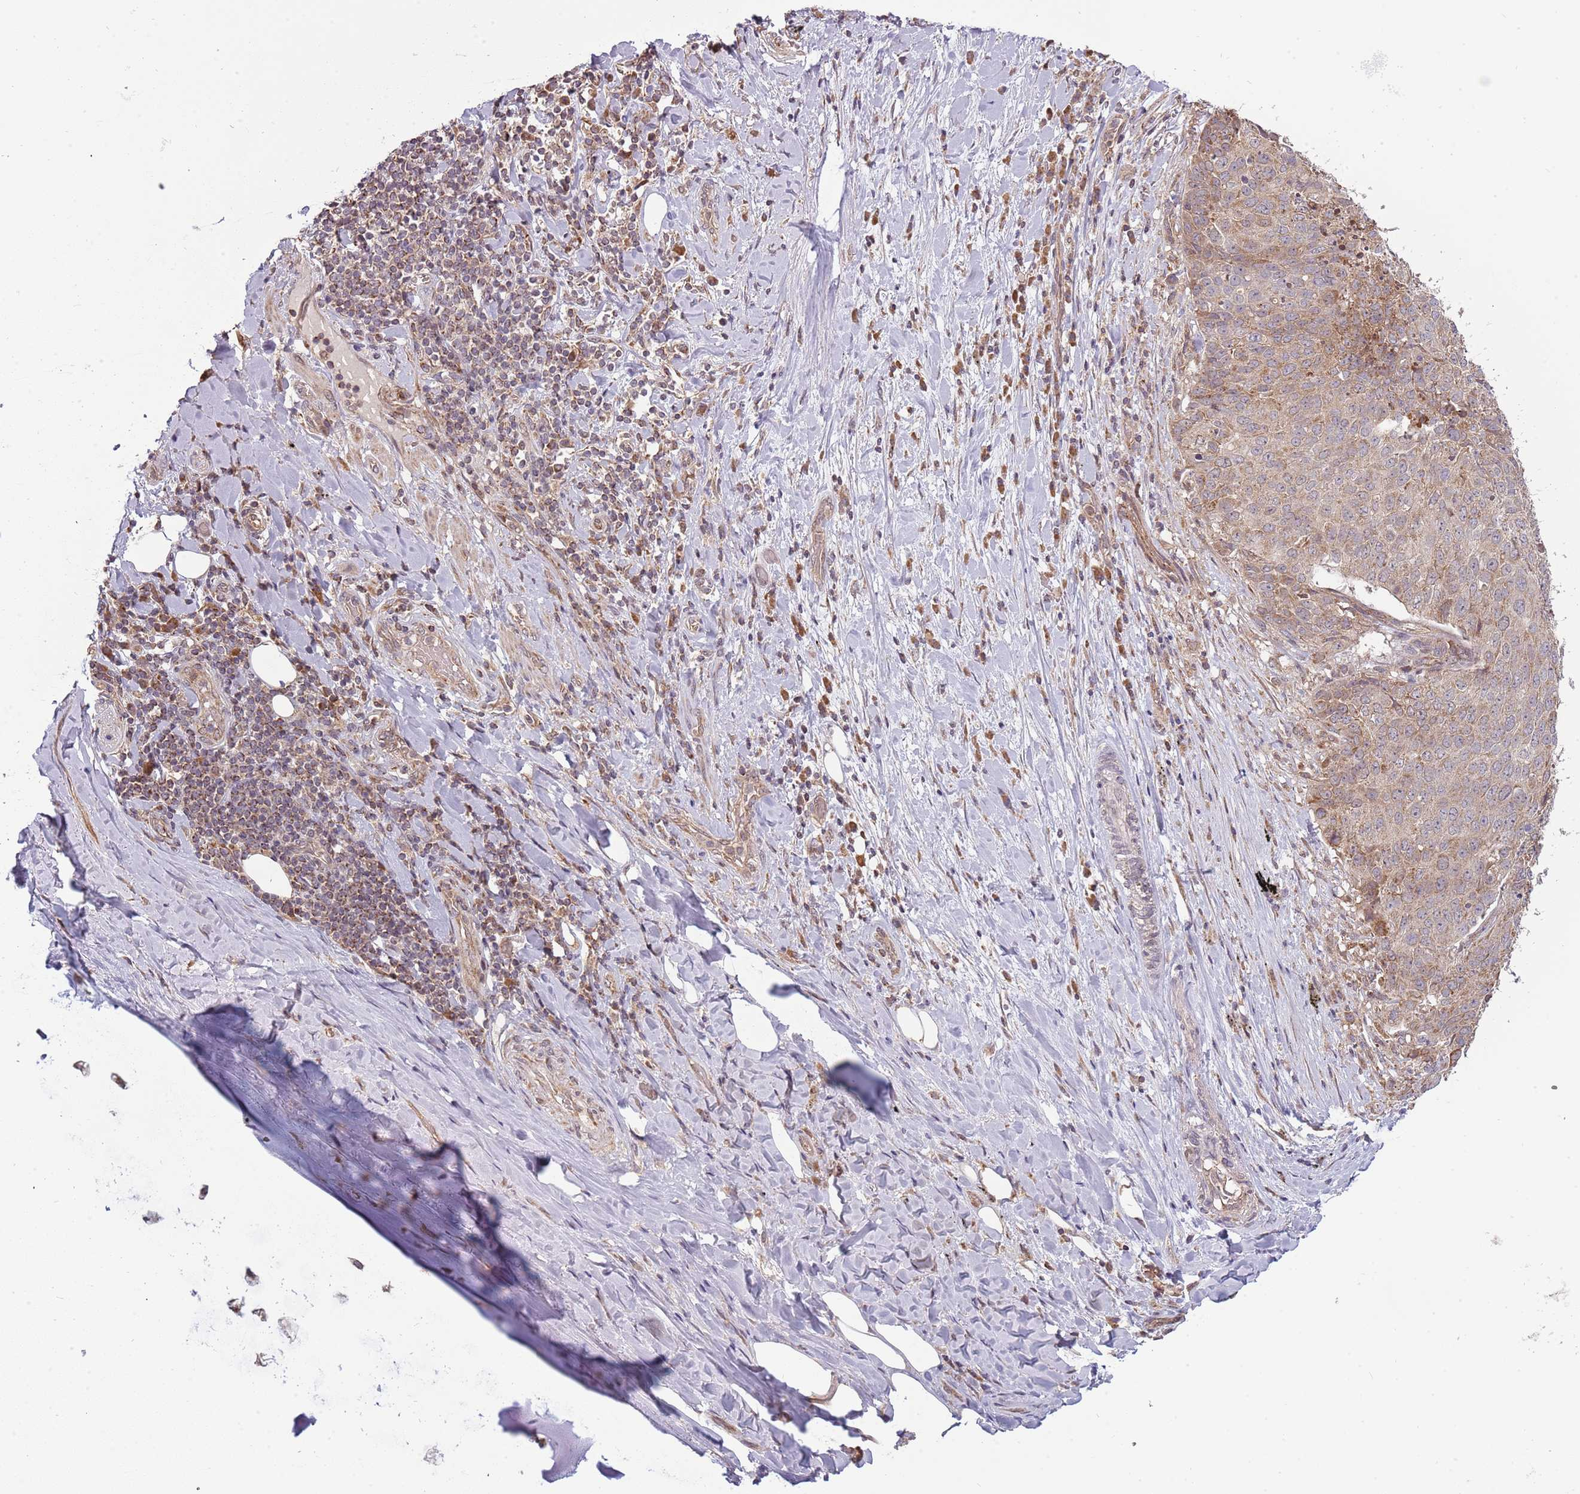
{"staining": {"intensity": "moderate", "quantity": ">75%", "location": "cytoplasmic/membranous"}, "tissue": "soft tissue", "cell_type": "Chondrocytes", "image_type": "normal", "snomed": [{"axis": "morphology", "description": "Normal tissue, NOS"}, {"axis": "morphology", "description": "Squamous cell carcinoma, NOS"}, {"axis": "topography", "description": "Bronchus"}, {"axis": "topography", "description": "Lung"}], "caption": "Immunohistochemistry (DAB) staining of normal soft tissue displays moderate cytoplasmic/membranous protein positivity in approximately >75% of chondrocytes. (Brightfield microscopy of DAB IHC at high magnification).", "gene": "RNF181", "patient": {"sex": "male", "age": 64}}